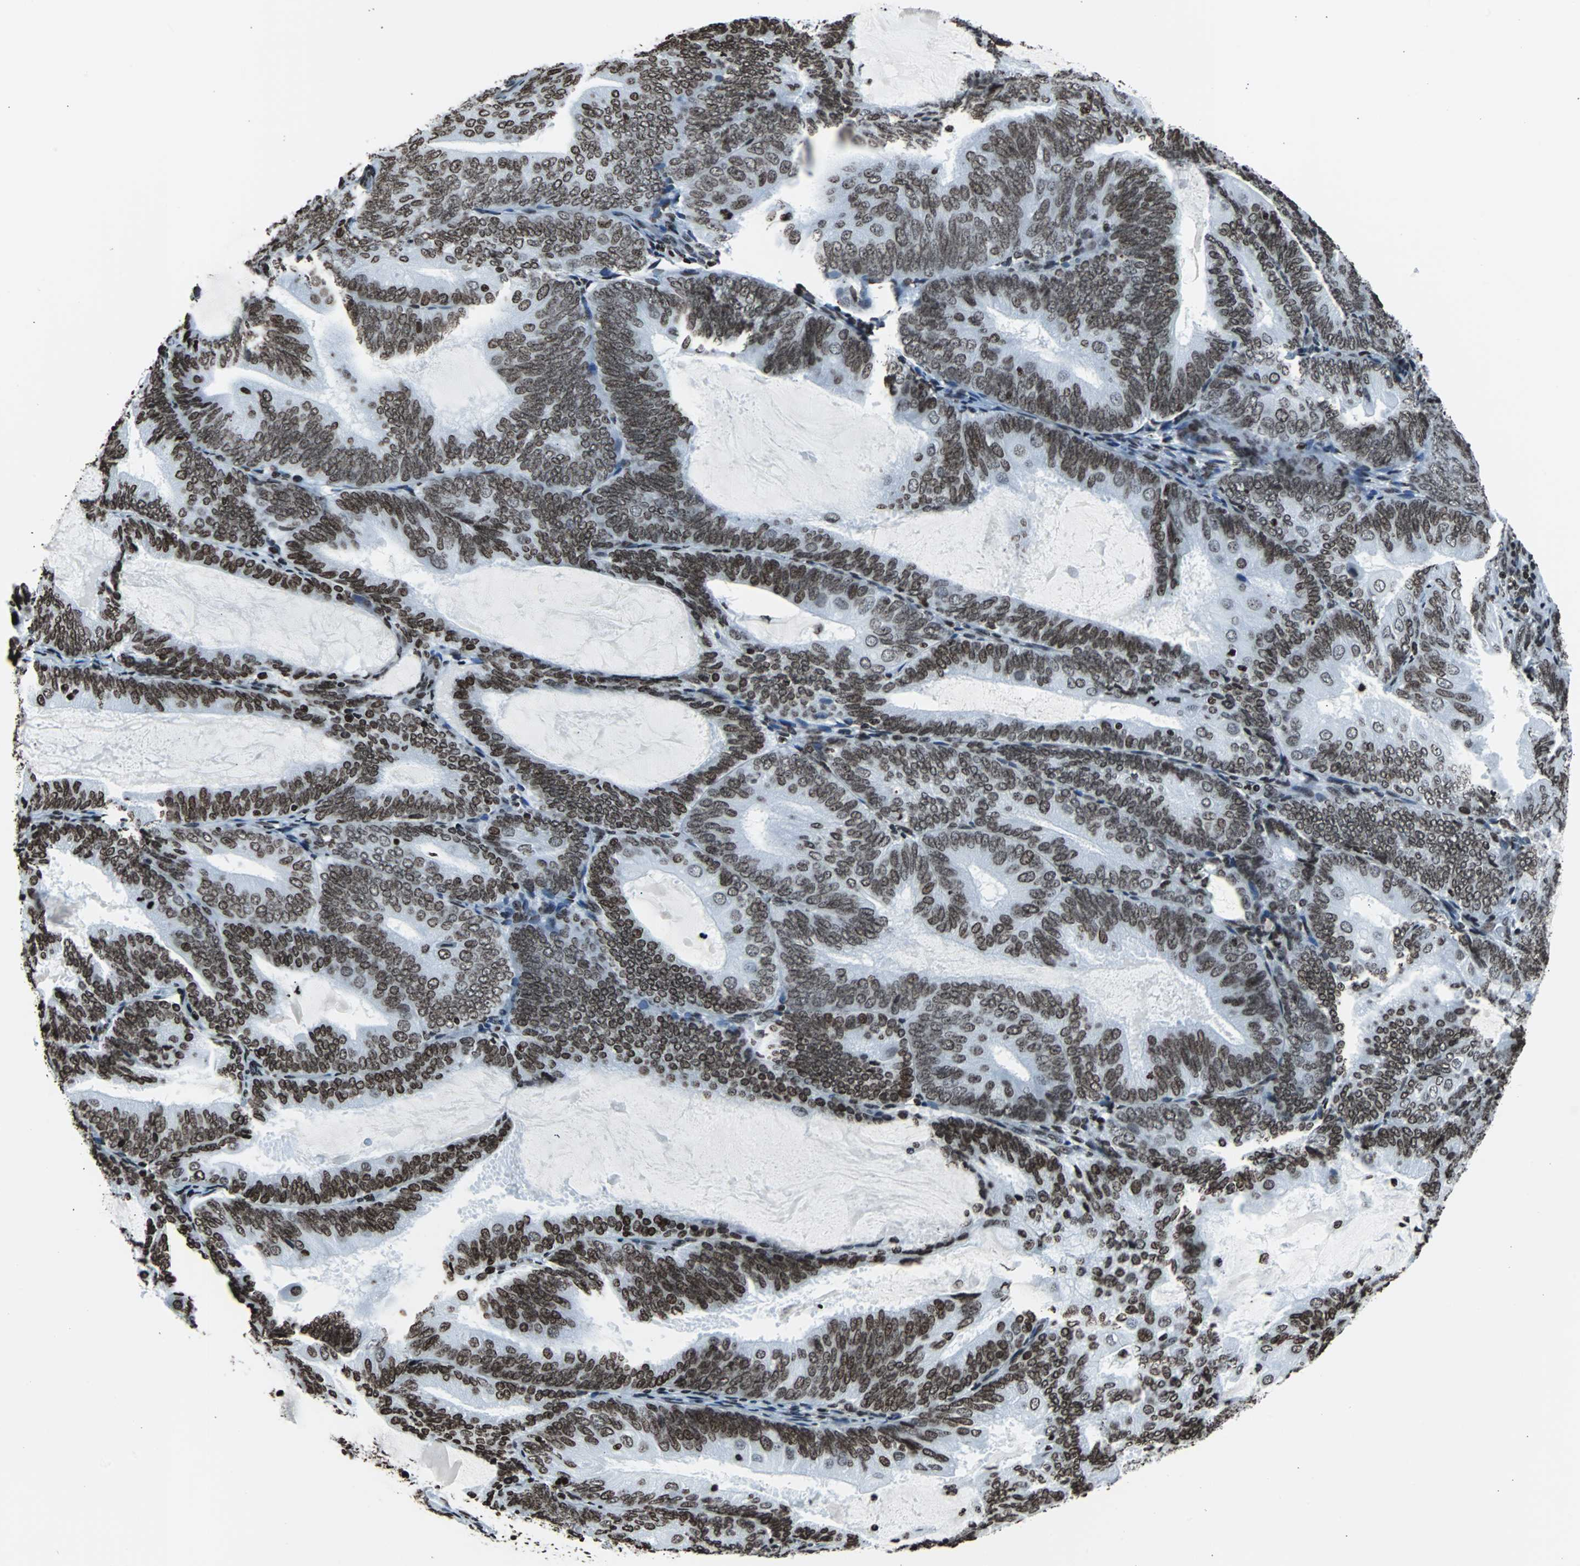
{"staining": {"intensity": "strong", "quantity": ">75%", "location": "nuclear"}, "tissue": "endometrial cancer", "cell_type": "Tumor cells", "image_type": "cancer", "snomed": [{"axis": "morphology", "description": "Adenocarcinoma, NOS"}, {"axis": "topography", "description": "Endometrium"}], "caption": "A photomicrograph showing strong nuclear staining in about >75% of tumor cells in endometrial cancer (adenocarcinoma), as visualized by brown immunohistochemical staining.", "gene": "H2BC18", "patient": {"sex": "female", "age": 81}}